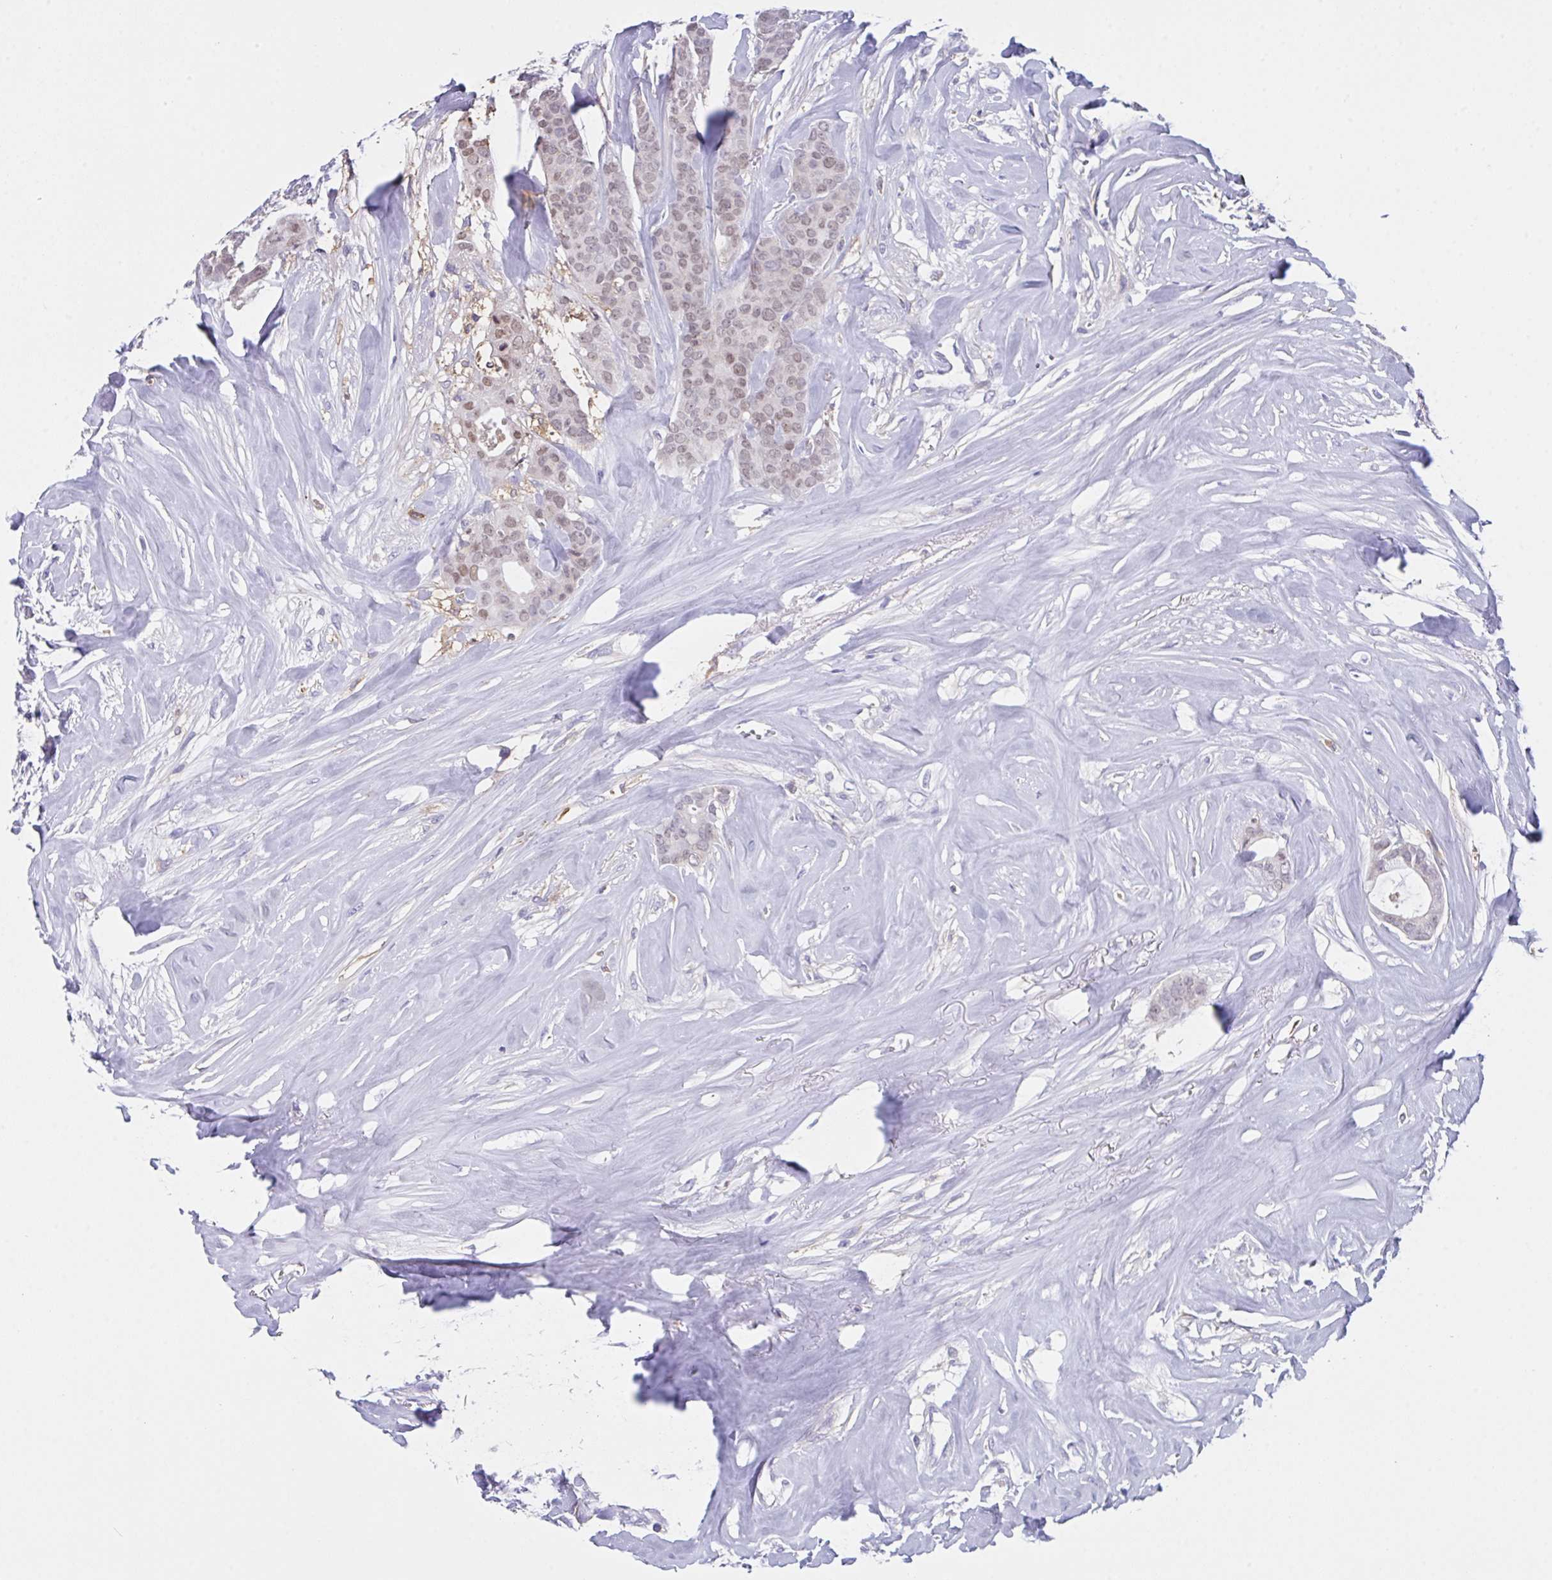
{"staining": {"intensity": "weak", "quantity": "25%-75%", "location": "nuclear"}, "tissue": "breast cancer", "cell_type": "Tumor cells", "image_type": "cancer", "snomed": [{"axis": "morphology", "description": "Duct carcinoma"}, {"axis": "topography", "description": "Breast"}], "caption": "Breast intraductal carcinoma tissue exhibits weak nuclear staining in about 25%-75% of tumor cells", "gene": "TFAP2C", "patient": {"sex": "female", "age": 84}}